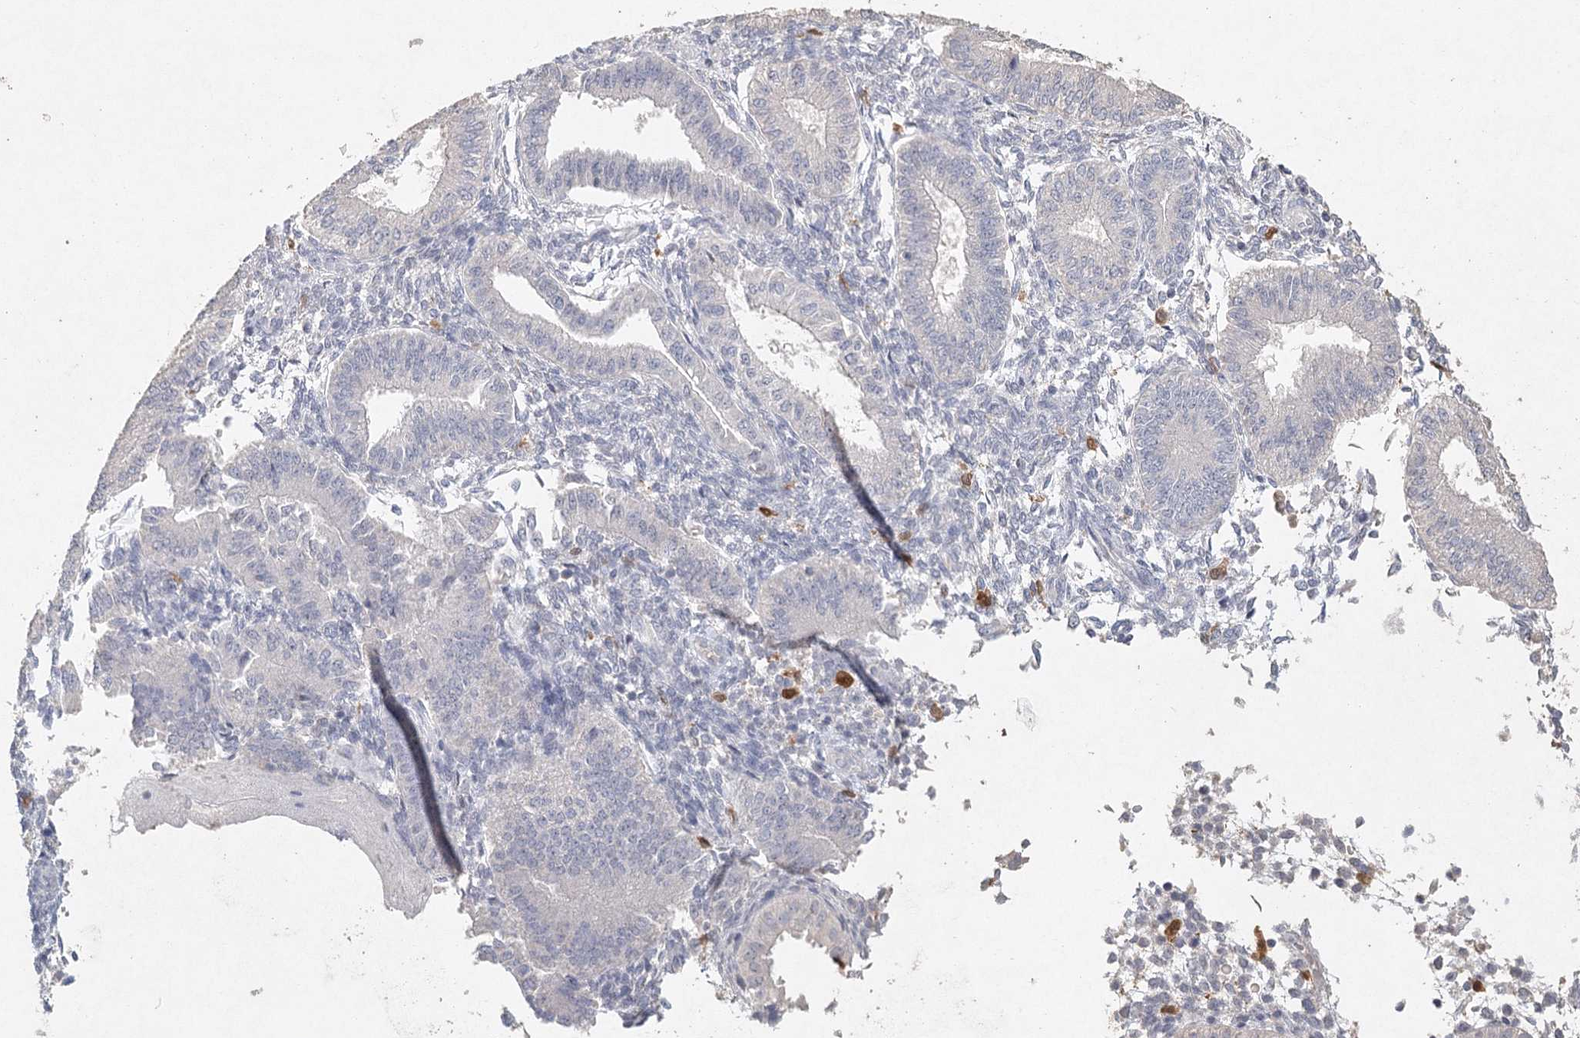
{"staining": {"intensity": "negative", "quantity": "none", "location": "none"}, "tissue": "endometrium", "cell_type": "Cells in endometrial stroma", "image_type": "normal", "snomed": [{"axis": "morphology", "description": "Normal tissue, NOS"}, {"axis": "topography", "description": "Endometrium"}], "caption": "This micrograph is of normal endometrium stained with immunohistochemistry (IHC) to label a protein in brown with the nuclei are counter-stained blue. There is no positivity in cells in endometrial stroma.", "gene": "ARSI", "patient": {"sex": "female", "age": 39}}